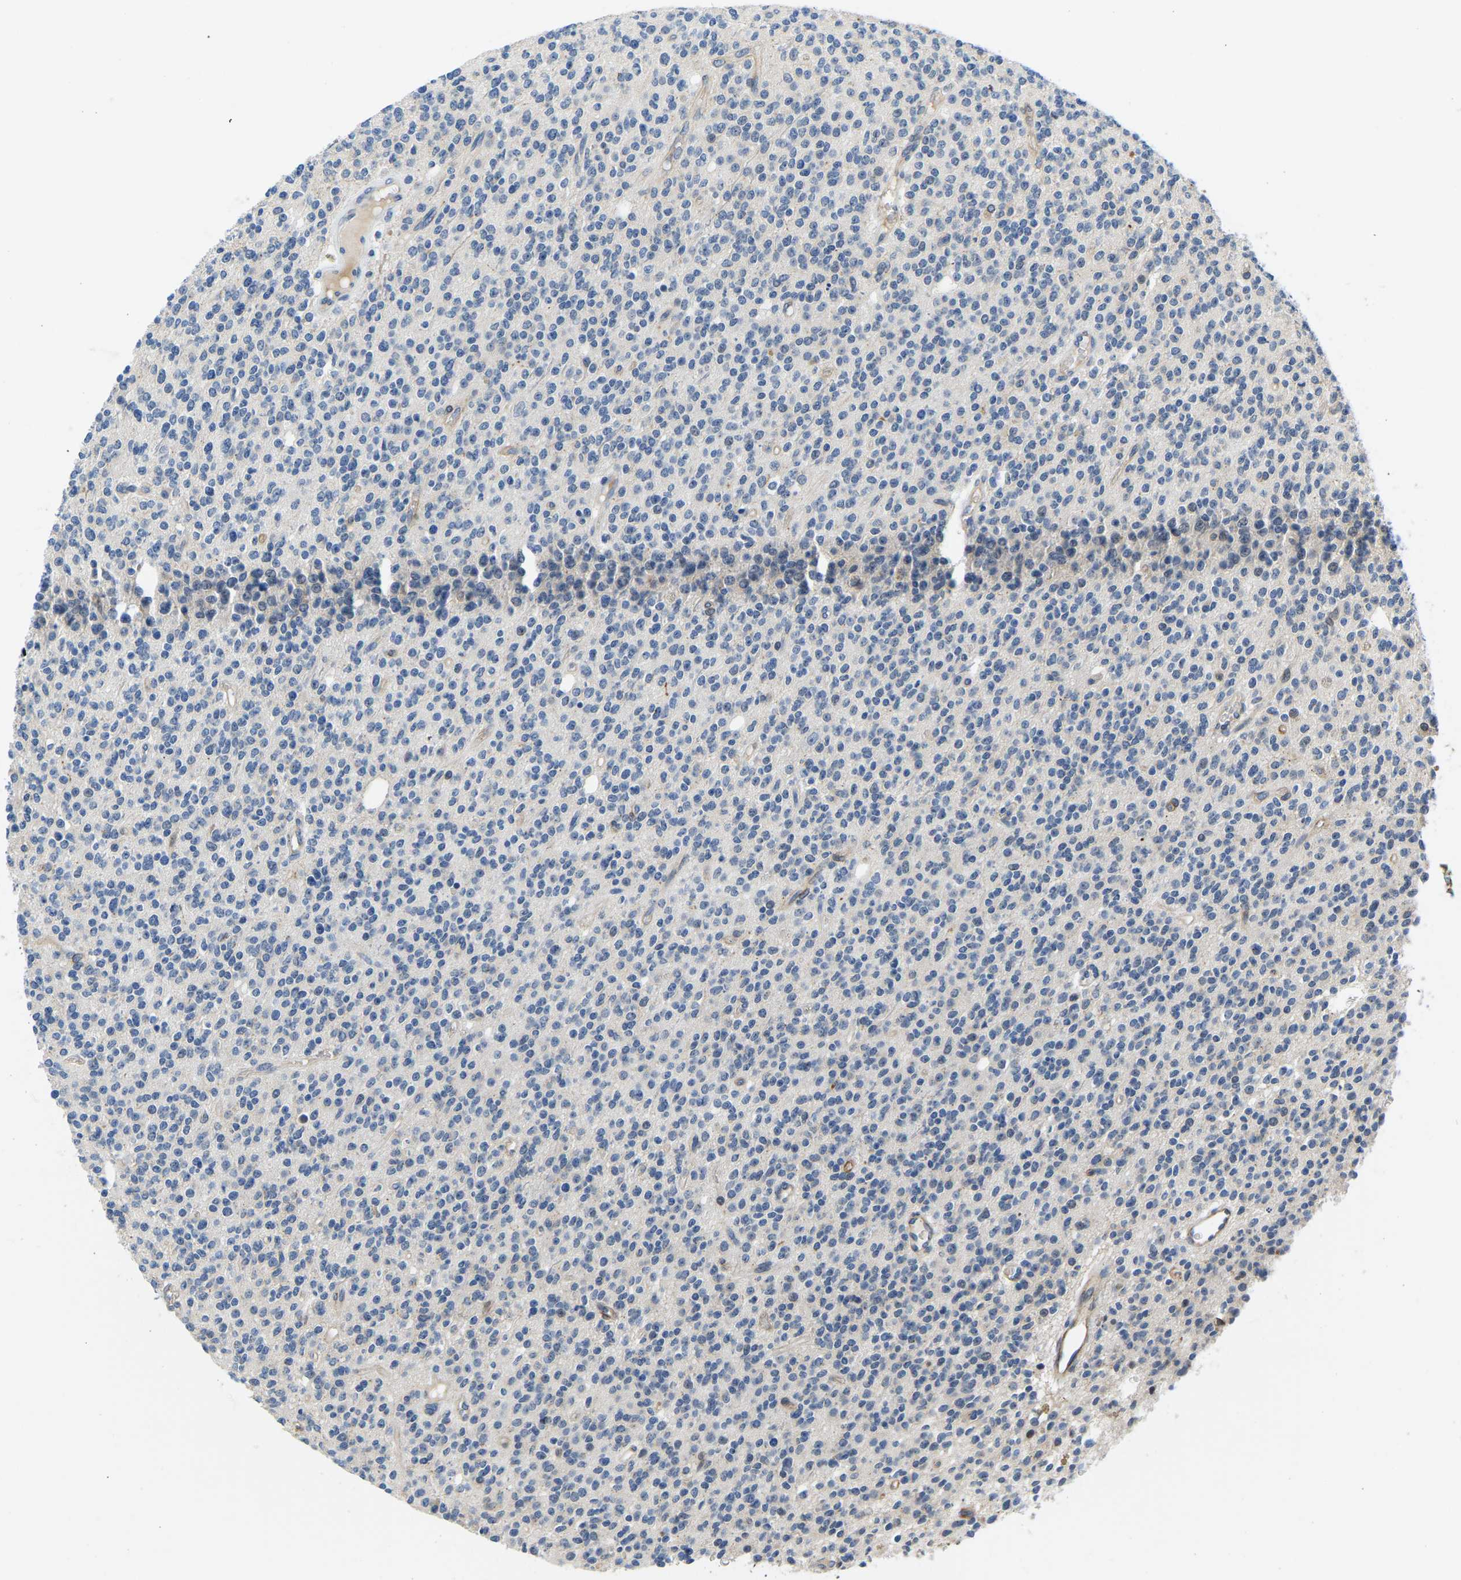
{"staining": {"intensity": "negative", "quantity": "none", "location": "none"}, "tissue": "glioma", "cell_type": "Tumor cells", "image_type": "cancer", "snomed": [{"axis": "morphology", "description": "Glioma, malignant, High grade"}, {"axis": "topography", "description": "Brain"}], "caption": "The immunohistochemistry photomicrograph has no significant expression in tumor cells of glioma tissue.", "gene": "LIAS", "patient": {"sex": "male", "age": 34}}